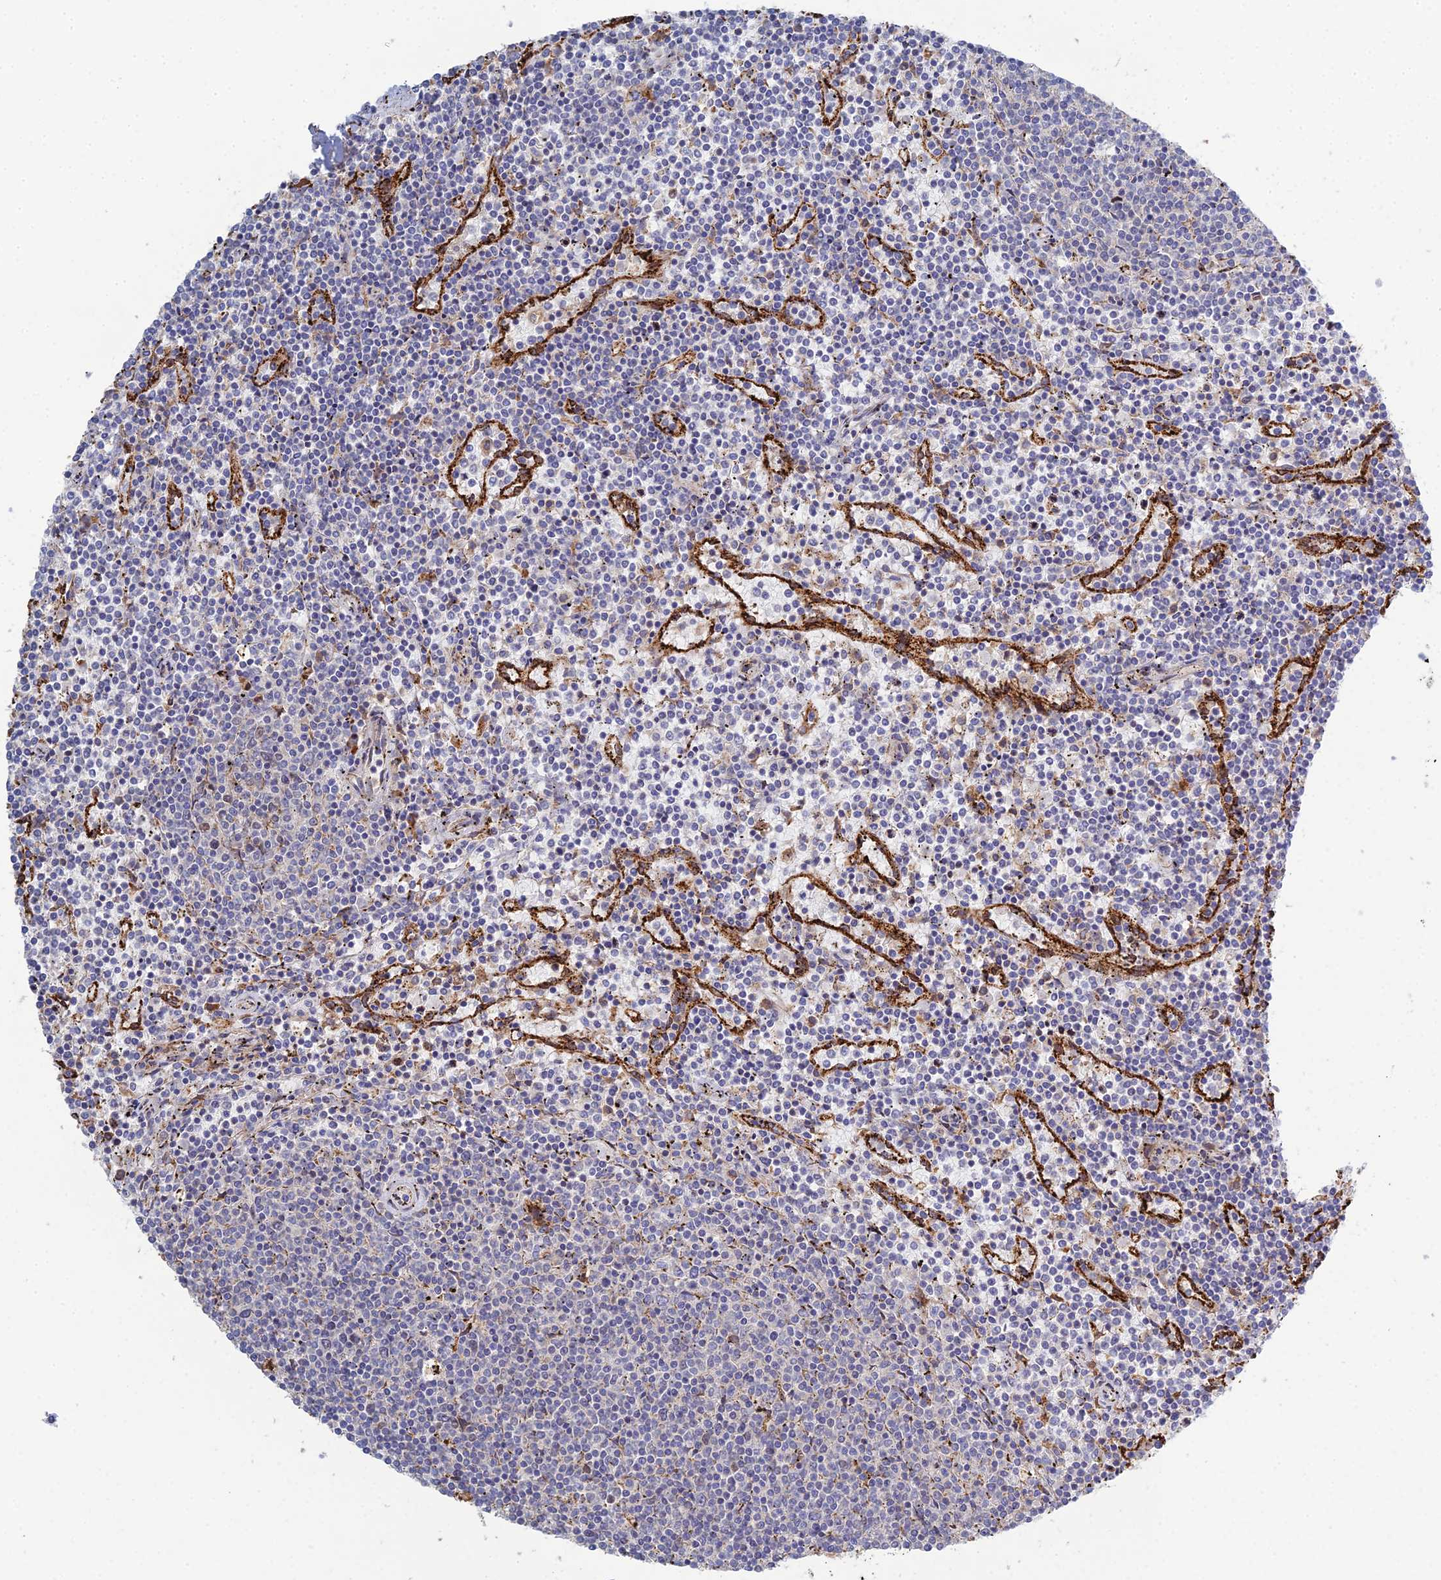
{"staining": {"intensity": "negative", "quantity": "none", "location": "none"}, "tissue": "lymphoma", "cell_type": "Tumor cells", "image_type": "cancer", "snomed": [{"axis": "morphology", "description": "Malignant lymphoma, non-Hodgkin's type, Low grade"}, {"axis": "topography", "description": "Spleen"}], "caption": "Malignant lymphoma, non-Hodgkin's type (low-grade) stained for a protein using IHC demonstrates no staining tumor cells.", "gene": "TRAPPC6A", "patient": {"sex": "female", "age": 50}}